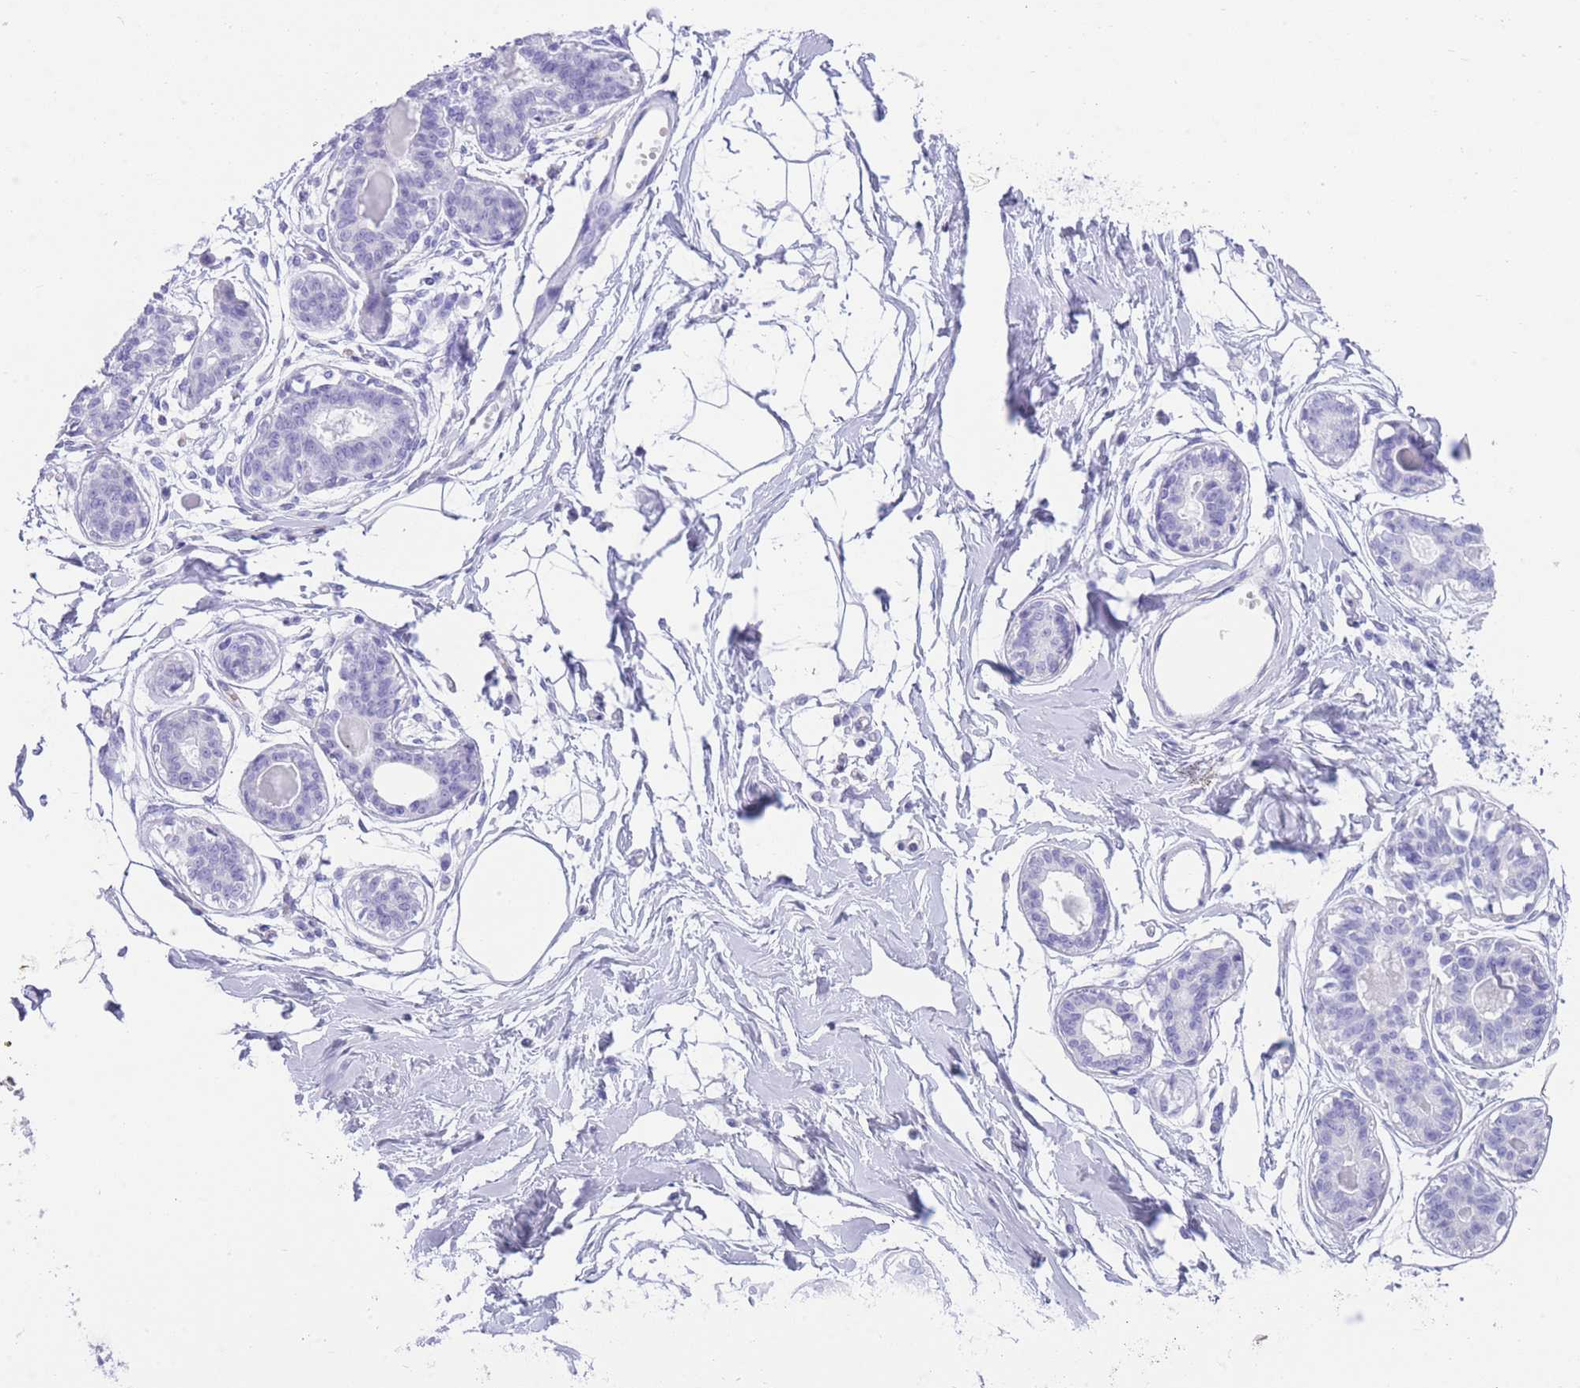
{"staining": {"intensity": "negative", "quantity": "none", "location": "none"}, "tissue": "breast", "cell_type": "Adipocytes", "image_type": "normal", "snomed": [{"axis": "morphology", "description": "Normal tissue, NOS"}, {"axis": "topography", "description": "Breast"}], "caption": "DAB (3,3'-diaminobenzidine) immunohistochemical staining of benign human breast exhibits no significant expression in adipocytes. (Immunohistochemistry (ihc), brightfield microscopy, high magnification).", "gene": "ELOA2", "patient": {"sex": "female", "age": 45}}